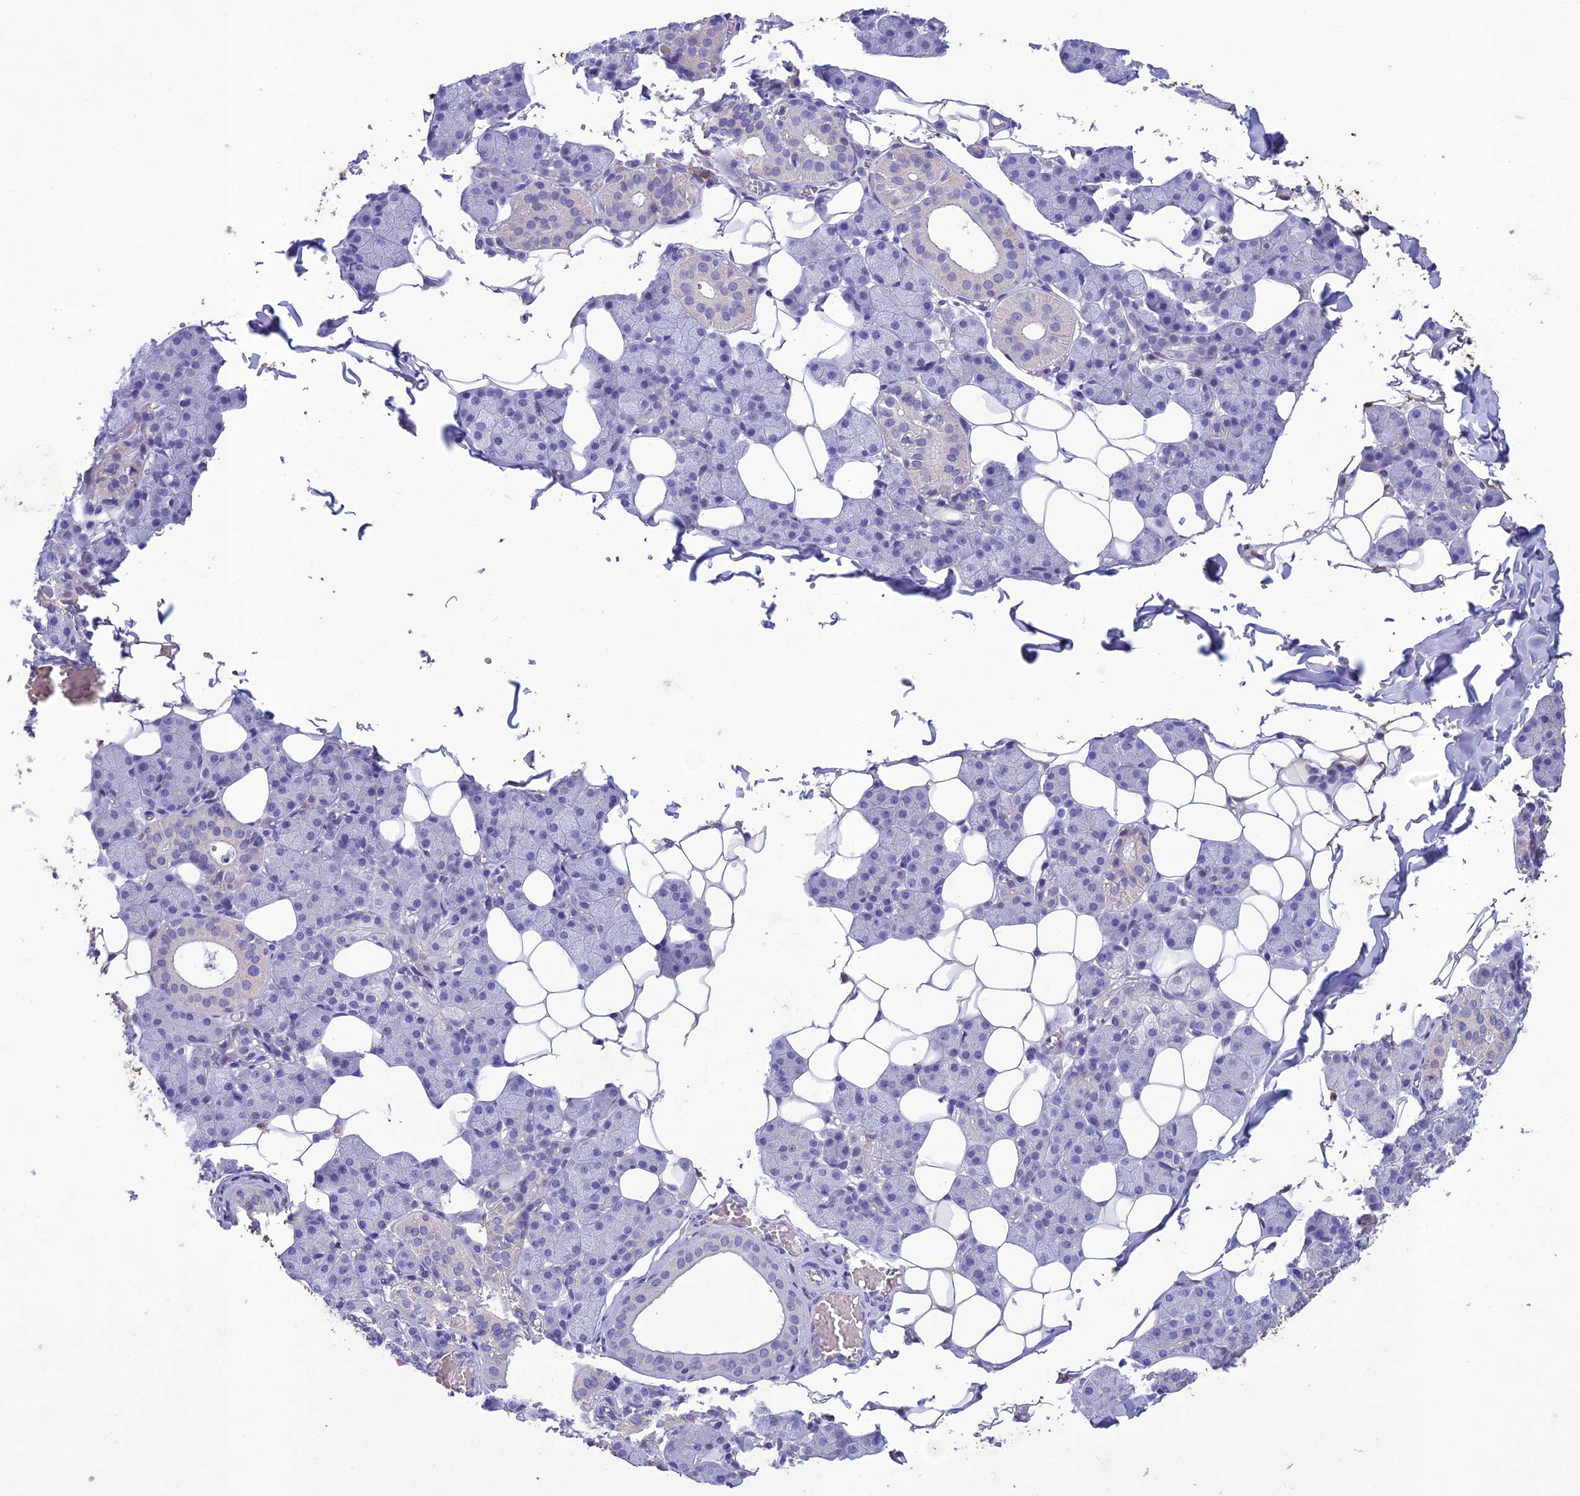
{"staining": {"intensity": "negative", "quantity": "none", "location": "none"}, "tissue": "salivary gland", "cell_type": "Glandular cells", "image_type": "normal", "snomed": [{"axis": "morphology", "description": "Normal tissue, NOS"}, {"axis": "topography", "description": "Salivary gland"}], "caption": "Glandular cells show no significant protein staining in normal salivary gland. (Stains: DAB immunohistochemistry with hematoxylin counter stain, Microscopy: brightfield microscopy at high magnification).", "gene": "IFT172", "patient": {"sex": "female", "age": 33}}